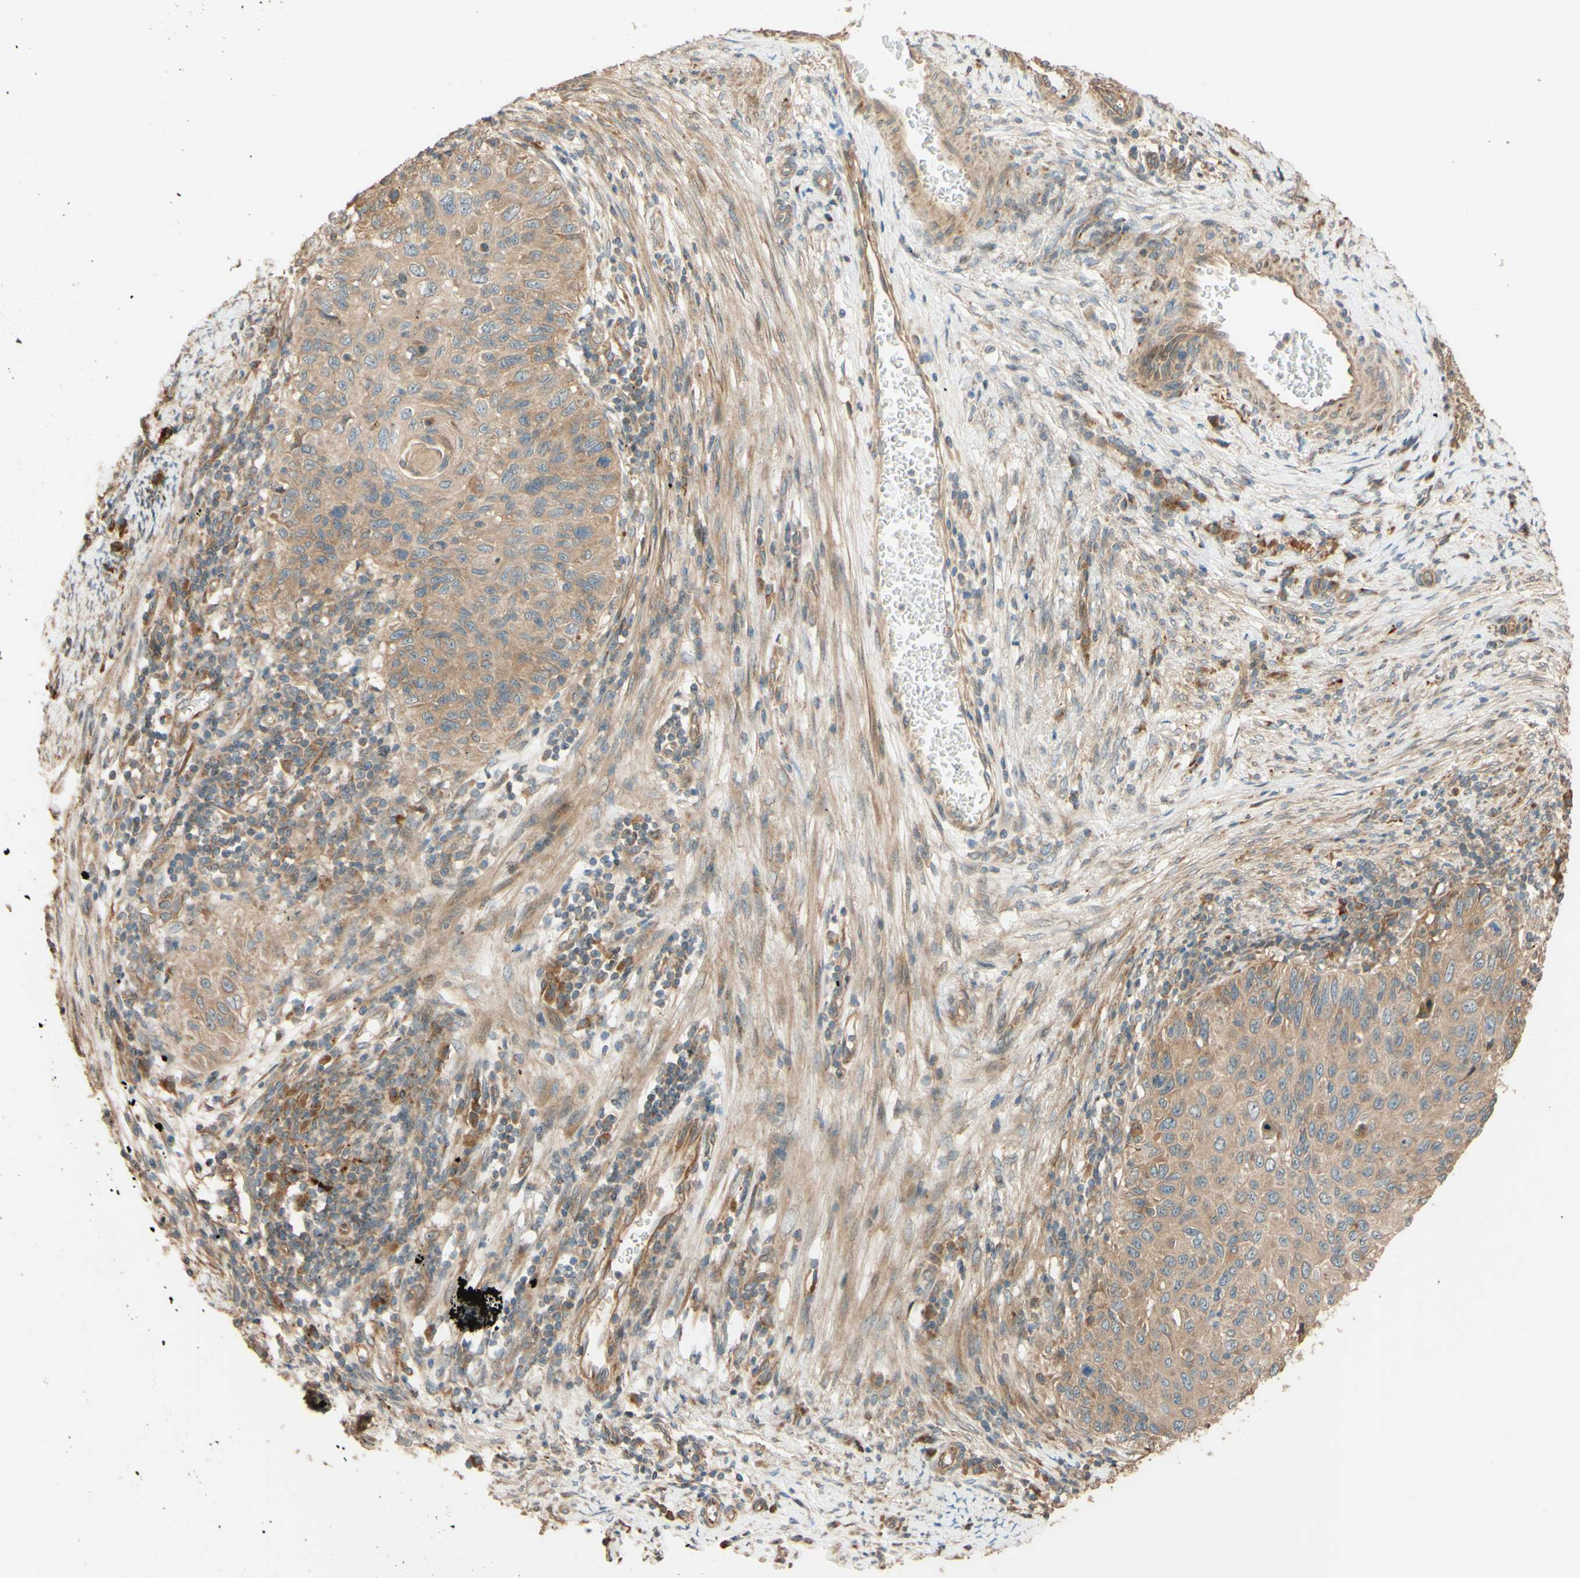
{"staining": {"intensity": "moderate", "quantity": ">75%", "location": "cytoplasmic/membranous"}, "tissue": "cervical cancer", "cell_type": "Tumor cells", "image_type": "cancer", "snomed": [{"axis": "morphology", "description": "Squamous cell carcinoma, NOS"}, {"axis": "topography", "description": "Cervix"}], "caption": "A photomicrograph of human cervical cancer stained for a protein demonstrates moderate cytoplasmic/membranous brown staining in tumor cells. The staining is performed using DAB brown chromogen to label protein expression. The nuclei are counter-stained blue using hematoxylin.", "gene": "RNF19A", "patient": {"sex": "female", "age": 70}}